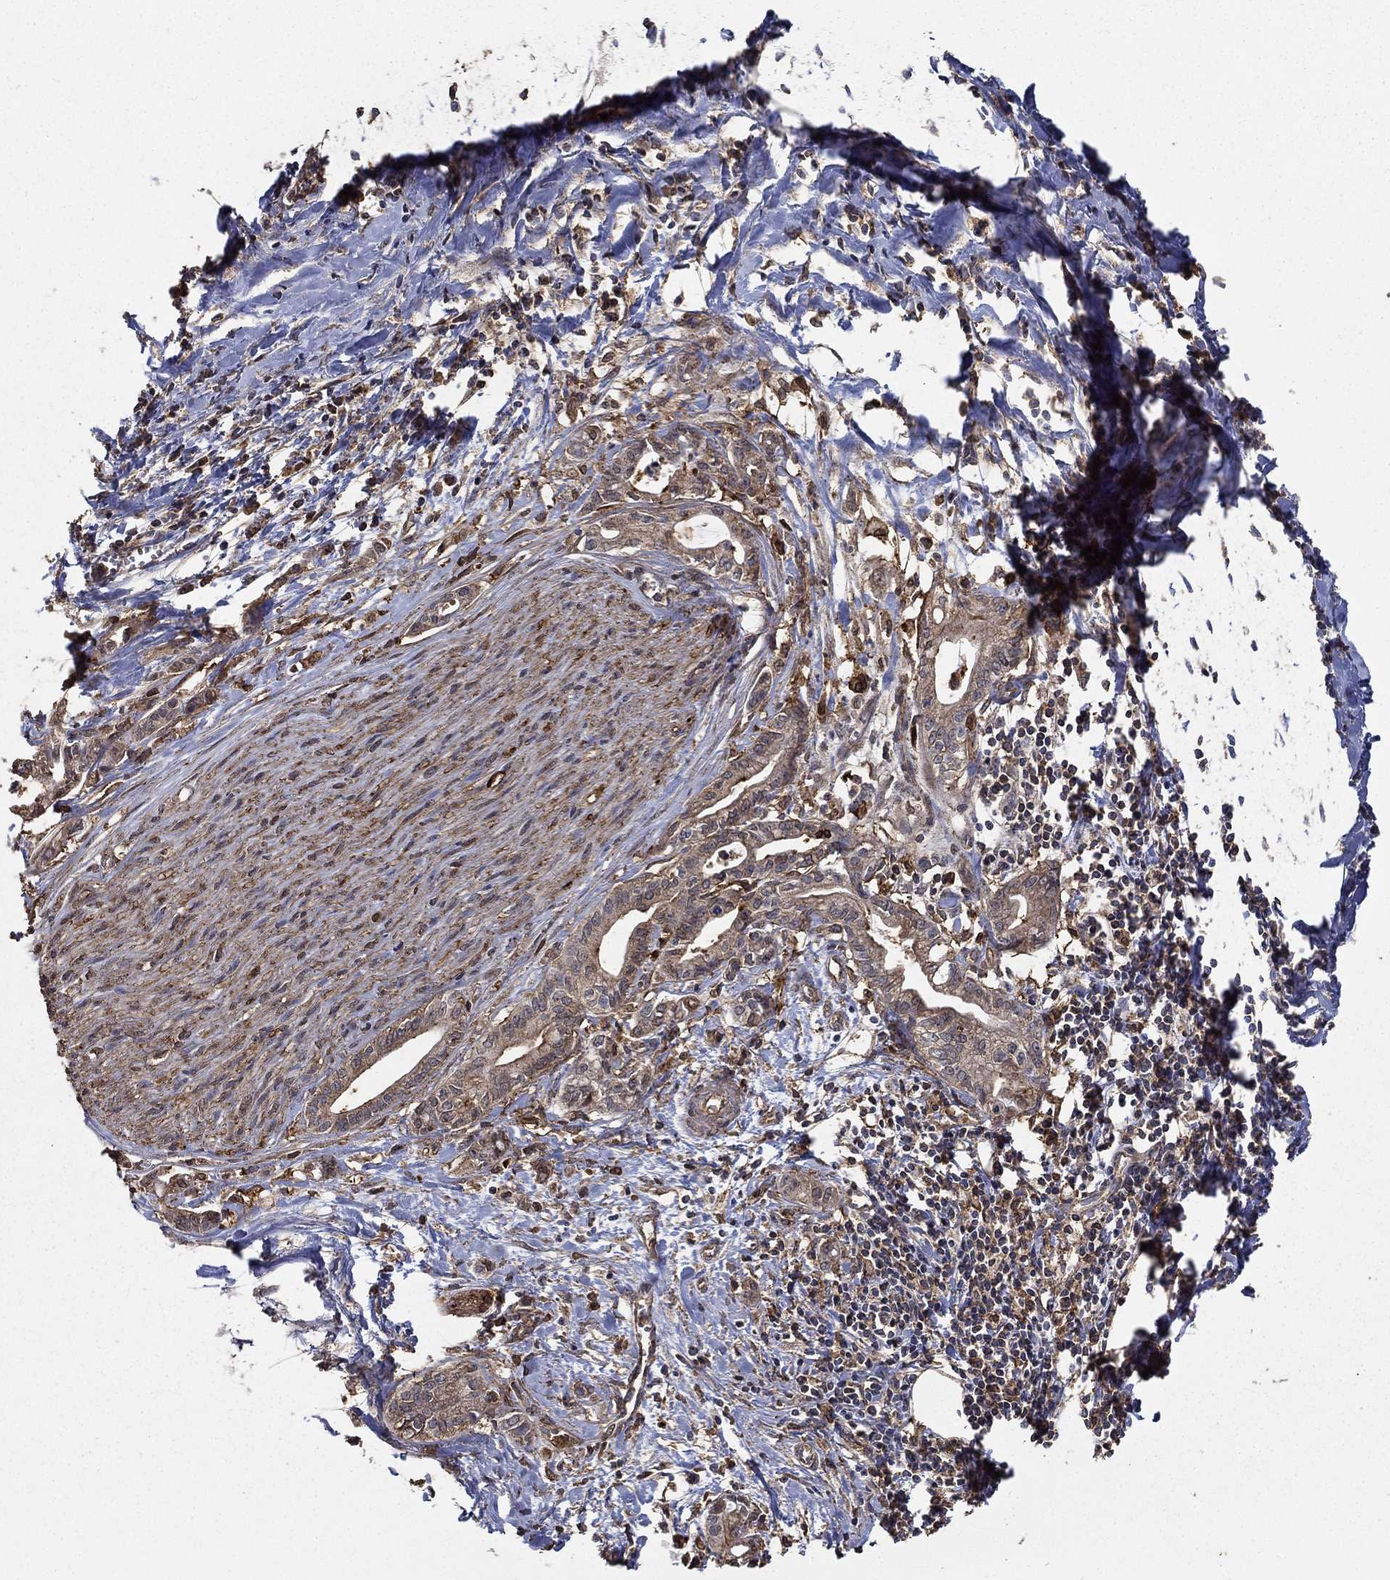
{"staining": {"intensity": "weak", "quantity": "25%-75%", "location": "cytoplasmic/membranous"}, "tissue": "pancreatic cancer", "cell_type": "Tumor cells", "image_type": "cancer", "snomed": [{"axis": "morphology", "description": "Adenocarcinoma, NOS"}, {"axis": "topography", "description": "Pancreas"}], "caption": "A brown stain highlights weak cytoplasmic/membranous positivity of a protein in pancreatic adenocarcinoma tumor cells.", "gene": "IFRD1", "patient": {"sex": "male", "age": 71}}